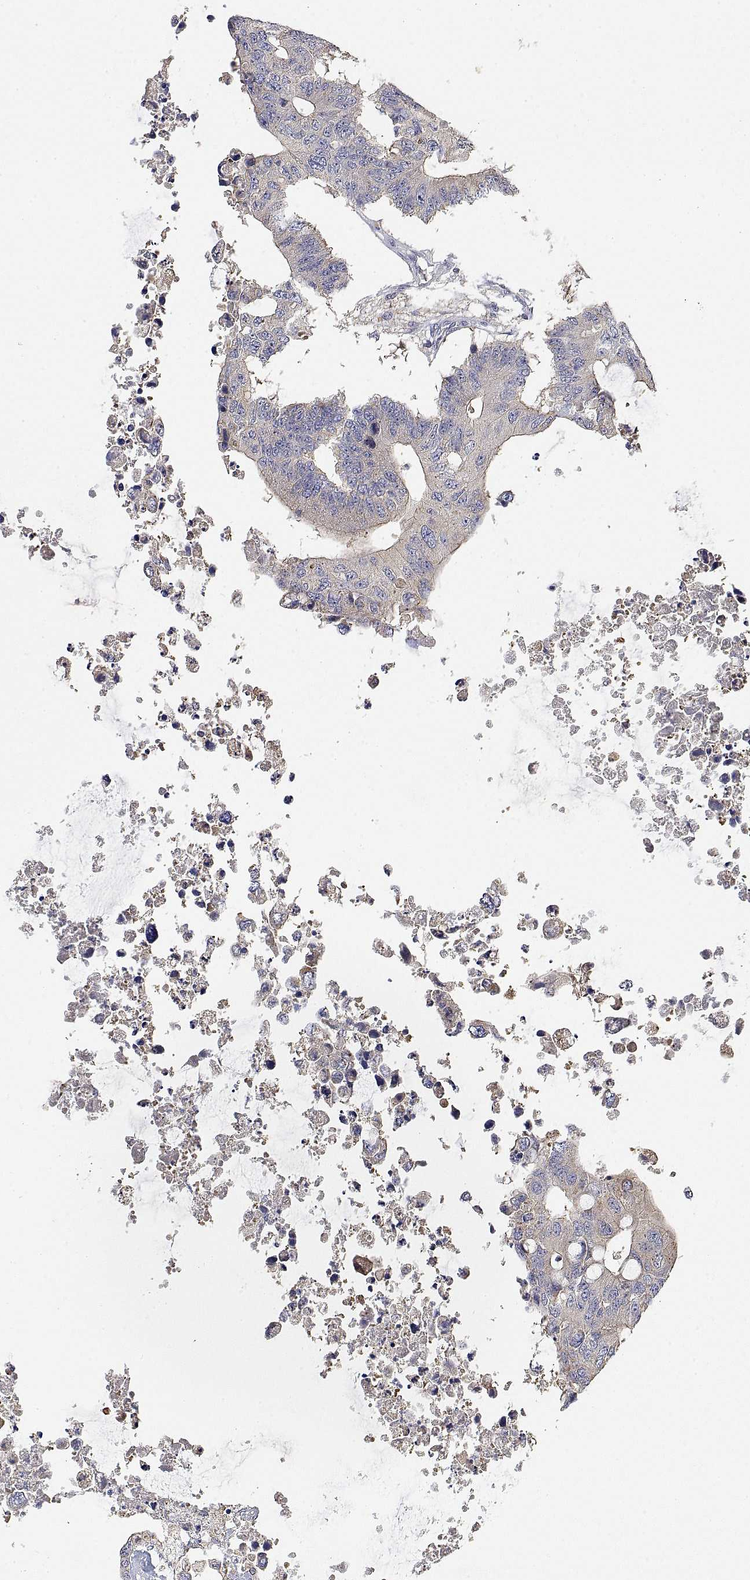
{"staining": {"intensity": "negative", "quantity": "none", "location": "none"}, "tissue": "colorectal cancer", "cell_type": "Tumor cells", "image_type": "cancer", "snomed": [{"axis": "morphology", "description": "Adenocarcinoma, NOS"}, {"axis": "topography", "description": "Colon"}], "caption": "The immunohistochemistry micrograph has no significant staining in tumor cells of colorectal adenocarcinoma tissue.", "gene": "LONRF3", "patient": {"sex": "male", "age": 71}}